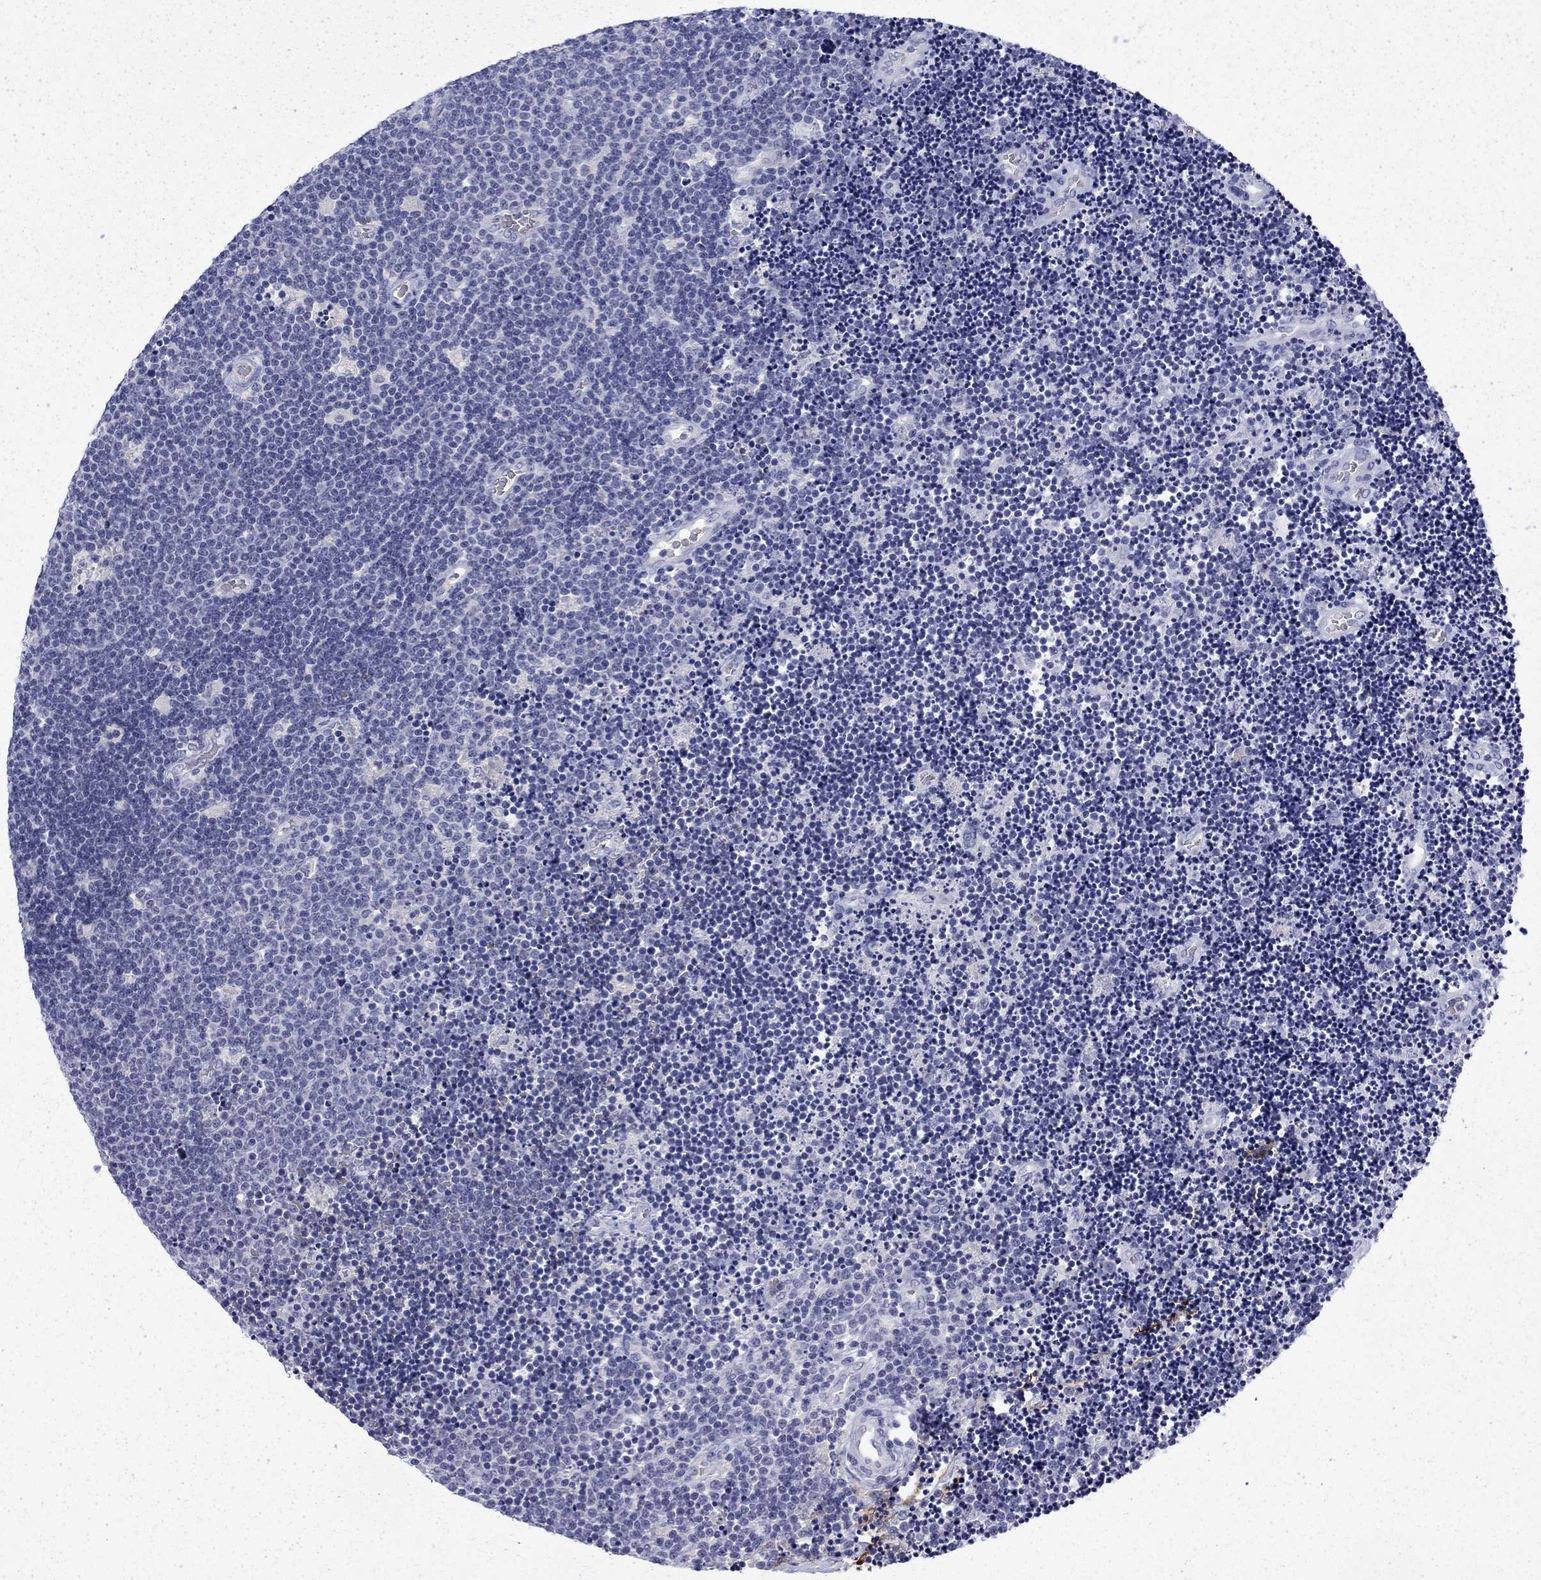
{"staining": {"intensity": "negative", "quantity": "none", "location": "none"}, "tissue": "lymphoma", "cell_type": "Tumor cells", "image_type": "cancer", "snomed": [{"axis": "morphology", "description": "Malignant lymphoma, non-Hodgkin's type, Low grade"}, {"axis": "topography", "description": "Brain"}], "caption": "Immunohistochemical staining of malignant lymphoma, non-Hodgkin's type (low-grade) displays no significant expression in tumor cells. (DAB immunohistochemistry (IHC) visualized using brightfield microscopy, high magnification).", "gene": "ENPP6", "patient": {"sex": "female", "age": 66}}